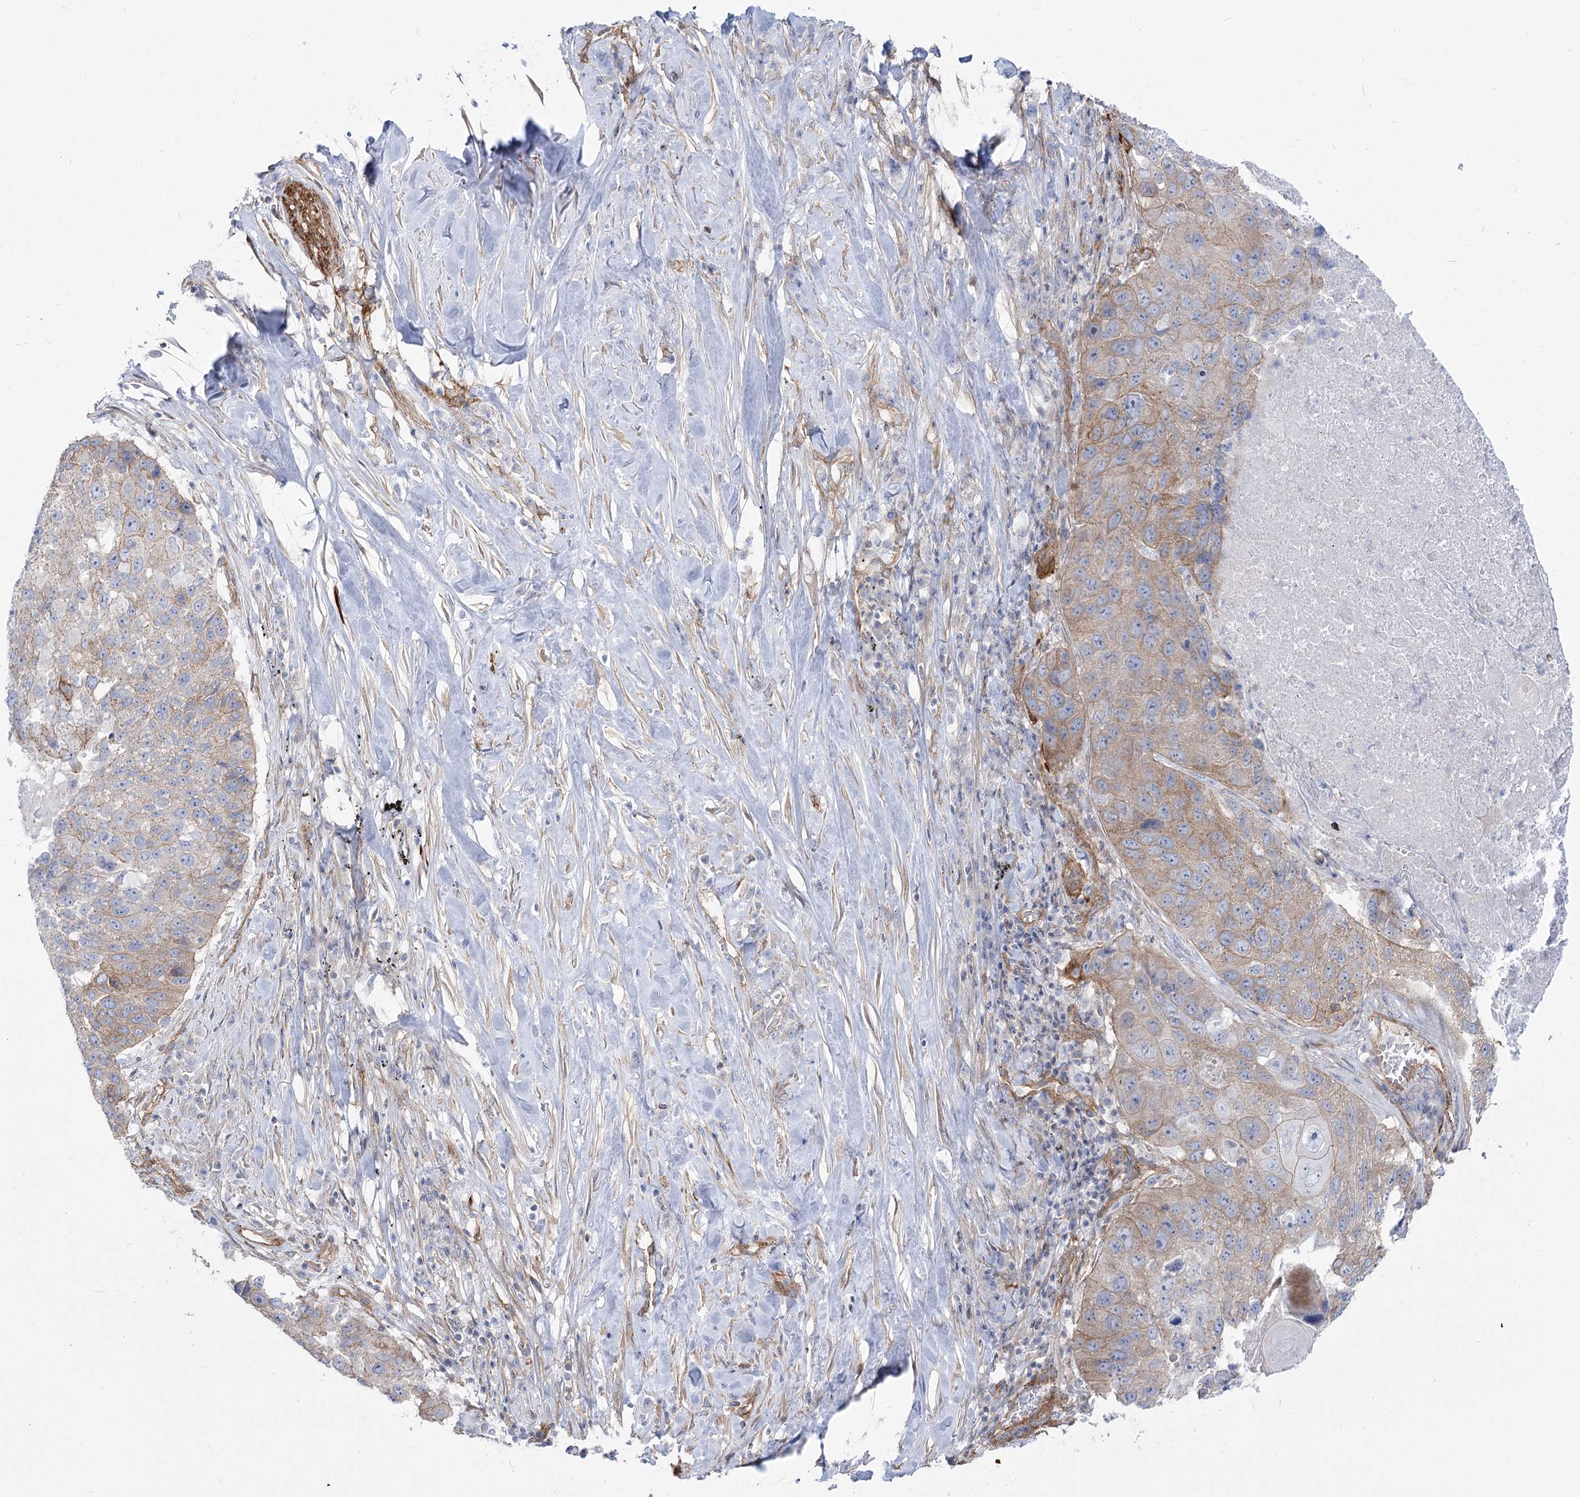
{"staining": {"intensity": "weak", "quantity": "25%-75%", "location": "cytoplasmic/membranous"}, "tissue": "lung cancer", "cell_type": "Tumor cells", "image_type": "cancer", "snomed": [{"axis": "morphology", "description": "Squamous cell carcinoma, NOS"}, {"axis": "topography", "description": "Lung"}], "caption": "Immunohistochemistry (IHC) of human squamous cell carcinoma (lung) exhibits low levels of weak cytoplasmic/membranous positivity in about 25%-75% of tumor cells.", "gene": "PLEKHA5", "patient": {"sex": "male", "age": 61}}